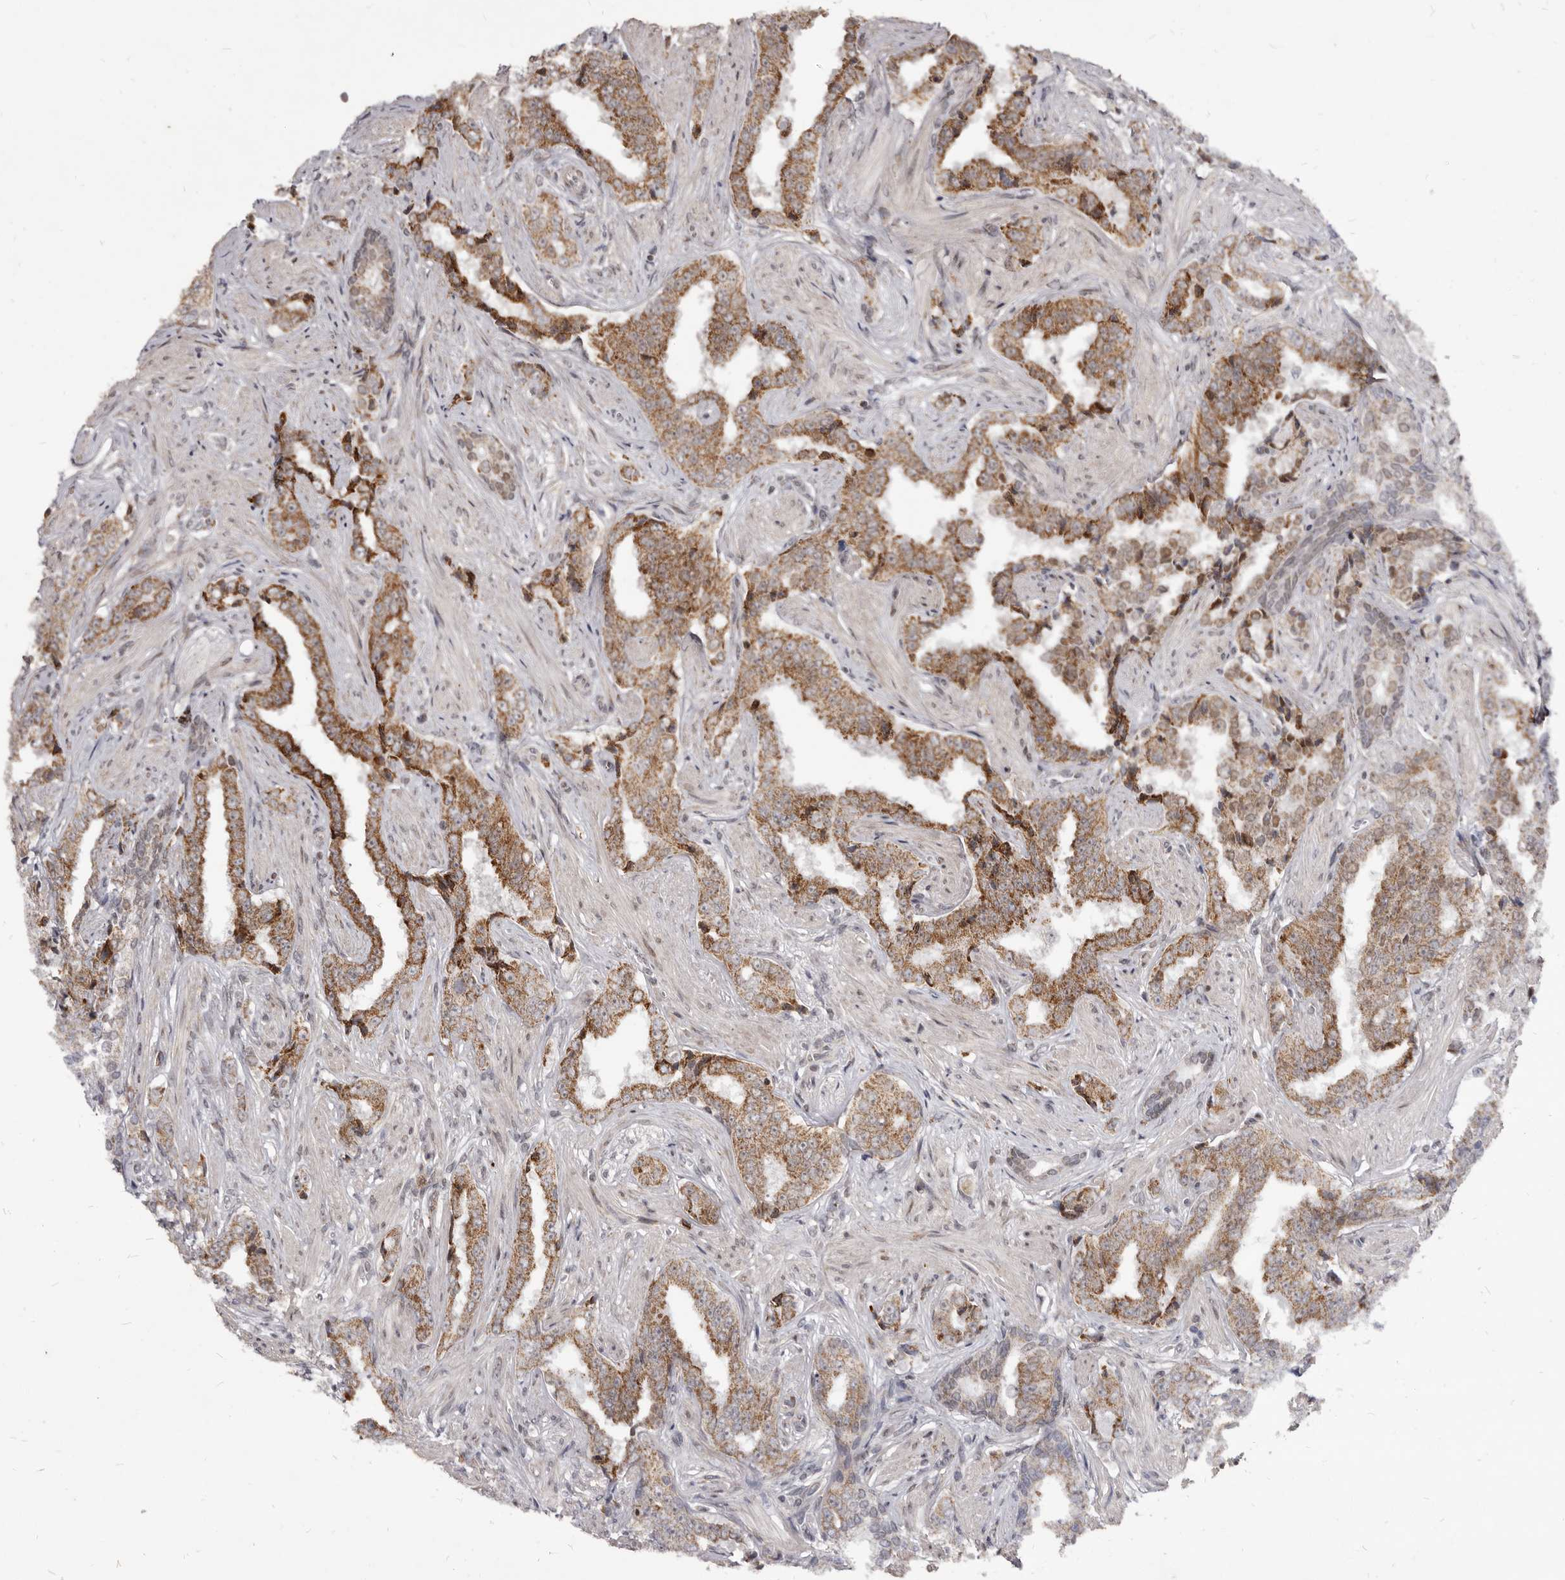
{"staining": {"intensity": "moderate", "quantity": ">75%", "location": "cytoplasmic/membranous"}, "tissue": "prostate cancer", "cell_type": "Tumor cells", "image_type": "cancer", "snomed": [{"axis": "morphology", "description": "Adenocarcinoma, High grade"}, {"axis": "topography", "description": "Prostate"}], "caption": "Immunohistochemistry (DAB) staining of human prostate high-grade adenocarcinoma displays moderate cytoplasmic/membranous protein staining in approximately >75% of tumor cells.", "gene": "THUMPD1", "patient": {"sex": "male", "age": 71}}